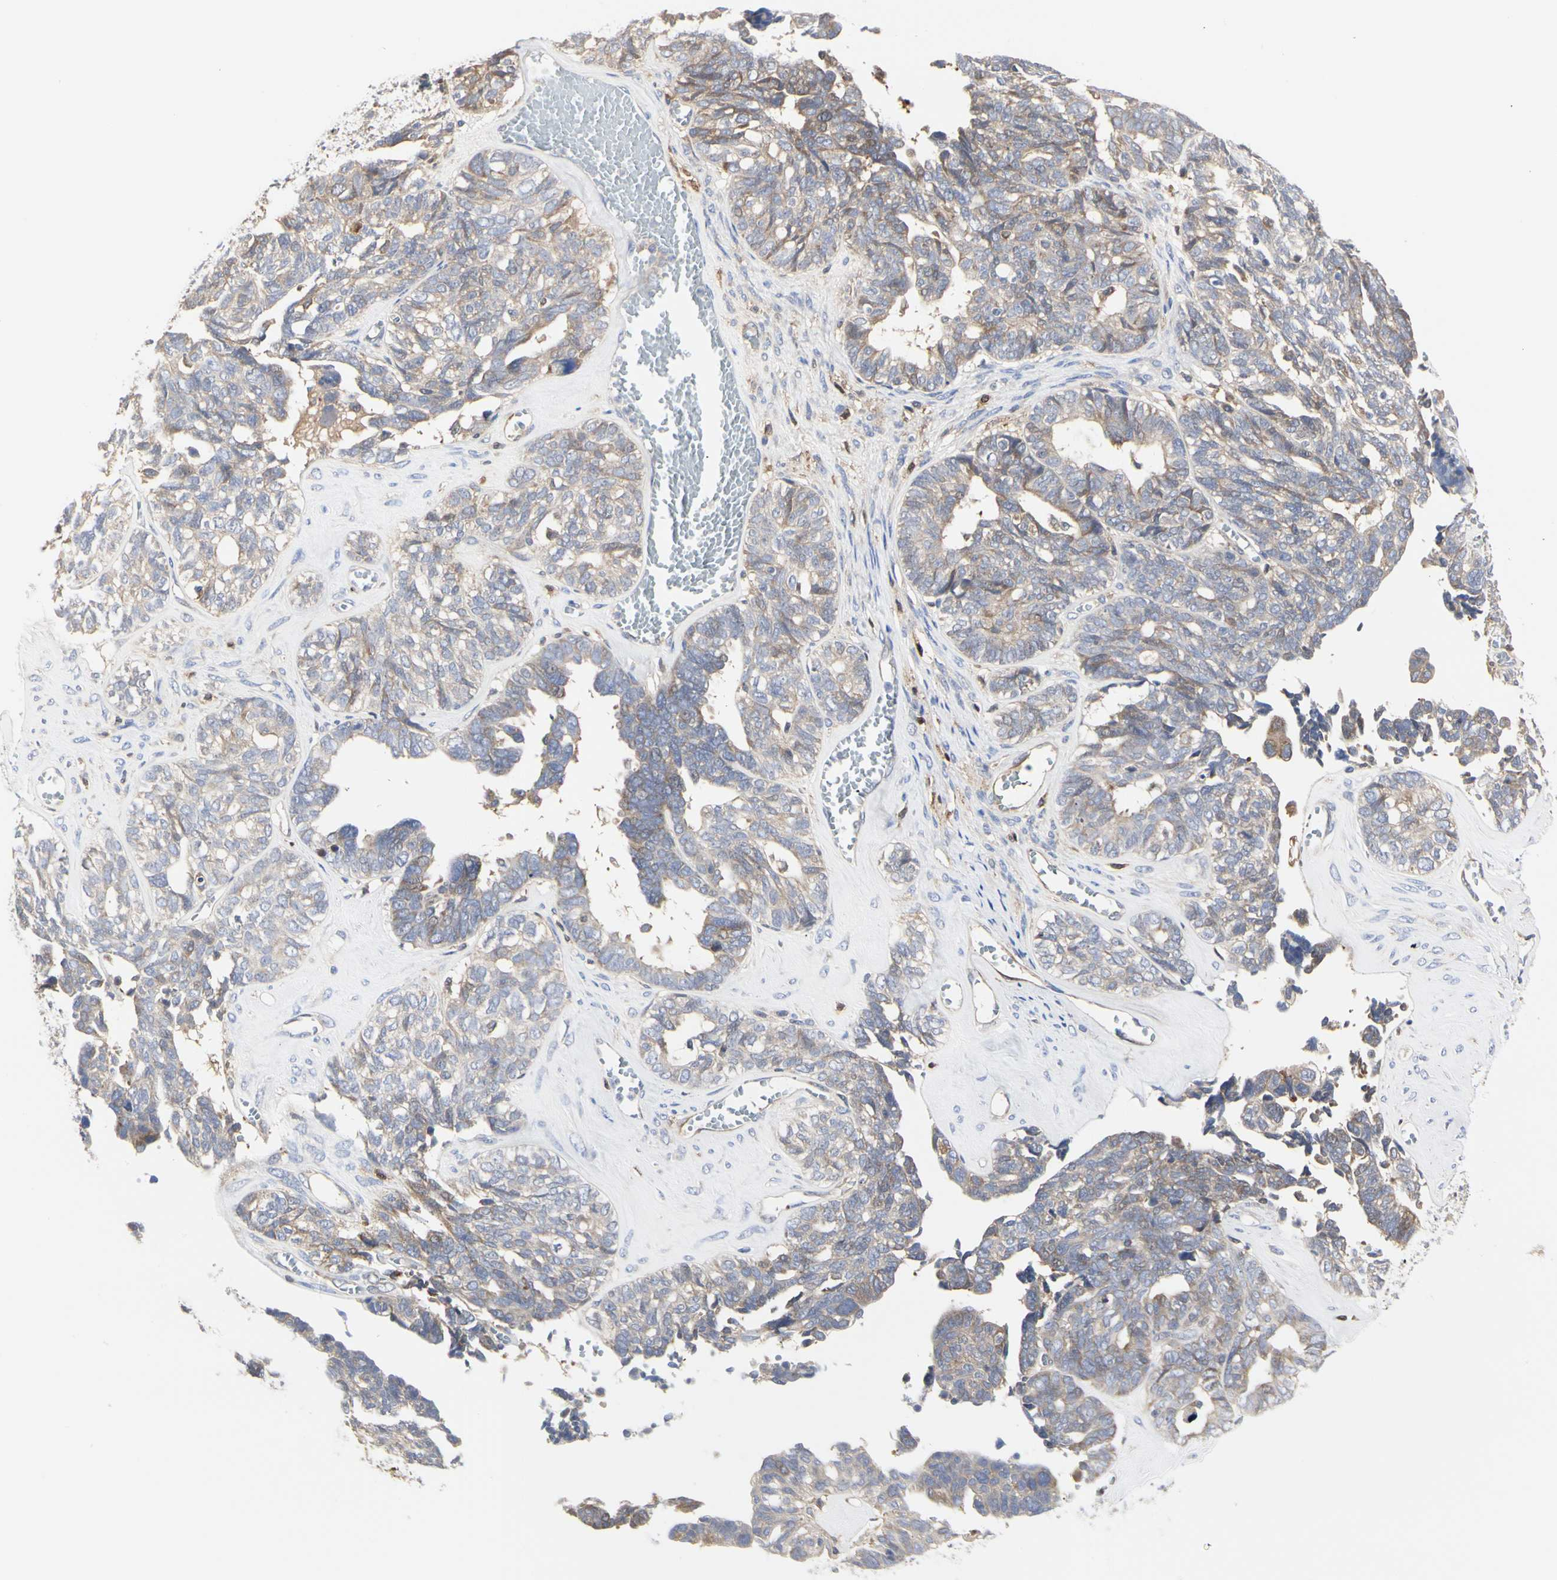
{"staining": {"intensity": "weak", "quantity": ">75%", "location": "cytoplasmic/membranous"}, "tissue": "ovarian cancer", "cell_type": "Tumor cells", "image_type": "cancer", "snomed": [{"axis": "morphology", "description": "Cystadenocarcinoma, serous, NOS"}, {"axis": "topography", "description": "Ovary"}], "caption": "Ovarian serous cystadenocarcinoma stained for a protein exhibits weak cytoplasmic/membranous positivity in tumor cells.", "gene": "C3orf52", "patient": {"sex": "female", "age": 79}}